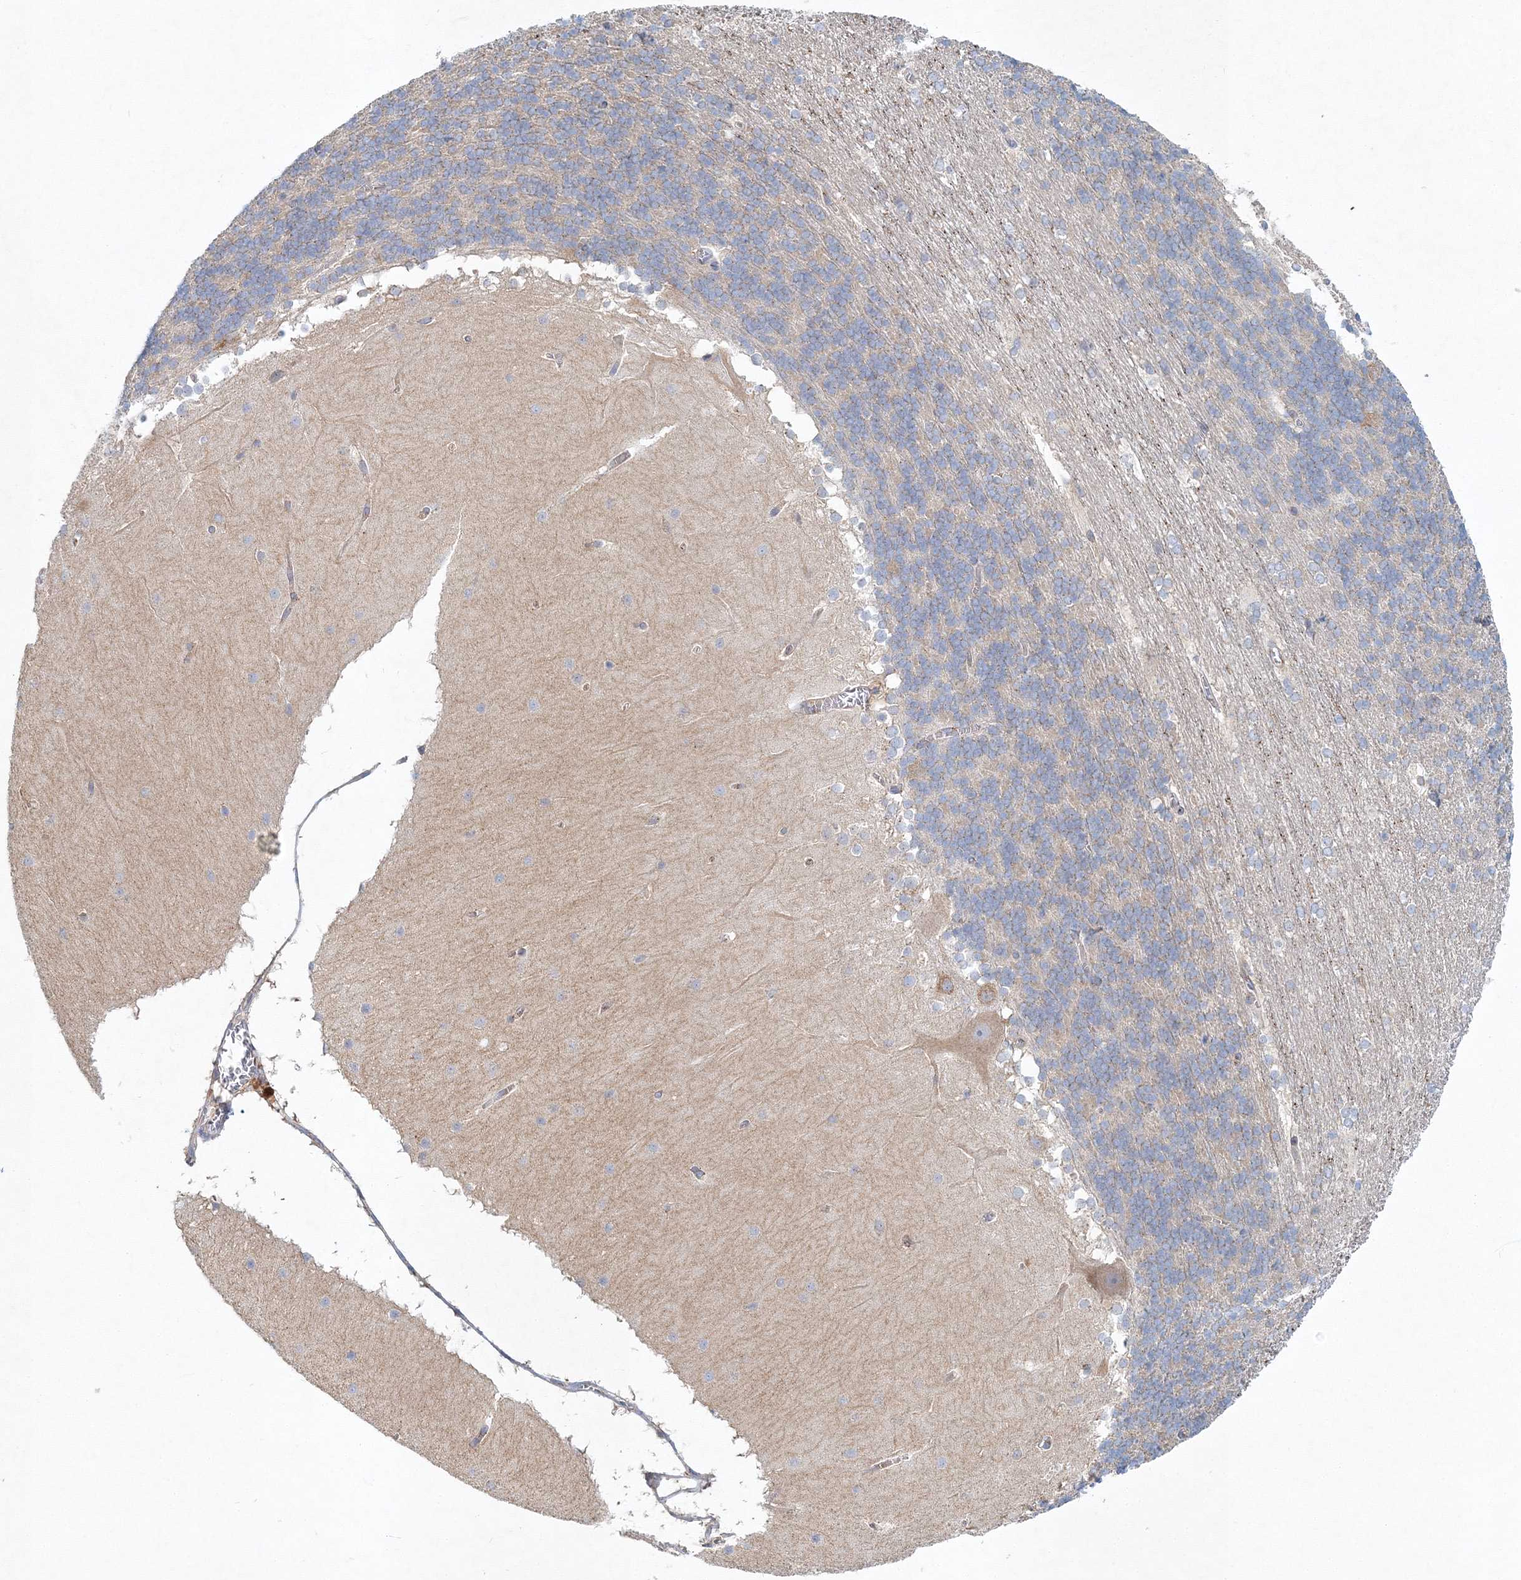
{"staining": {"intensity": "weak", "quantity": "25%-75%", "location": "cytoplasmic/membranous"}, "tissue": "cerebellum", "cell_type": "Cells in granular layer", "image_type": "normal", "snomed": [{"axis": "morphology", "description": "Normal tissue, NOS"}, {"axis": "topography", "description": "Cerebellum"}], "caption": "Immunohistochemical staining of unremarkable cerebellum demonstrates weak cytoplasmic/membranous protein expression in about 25%-75% of cells in granular layer.", "gene": "SEC23IP", "patient": {"sex": "female", "age": 19}}